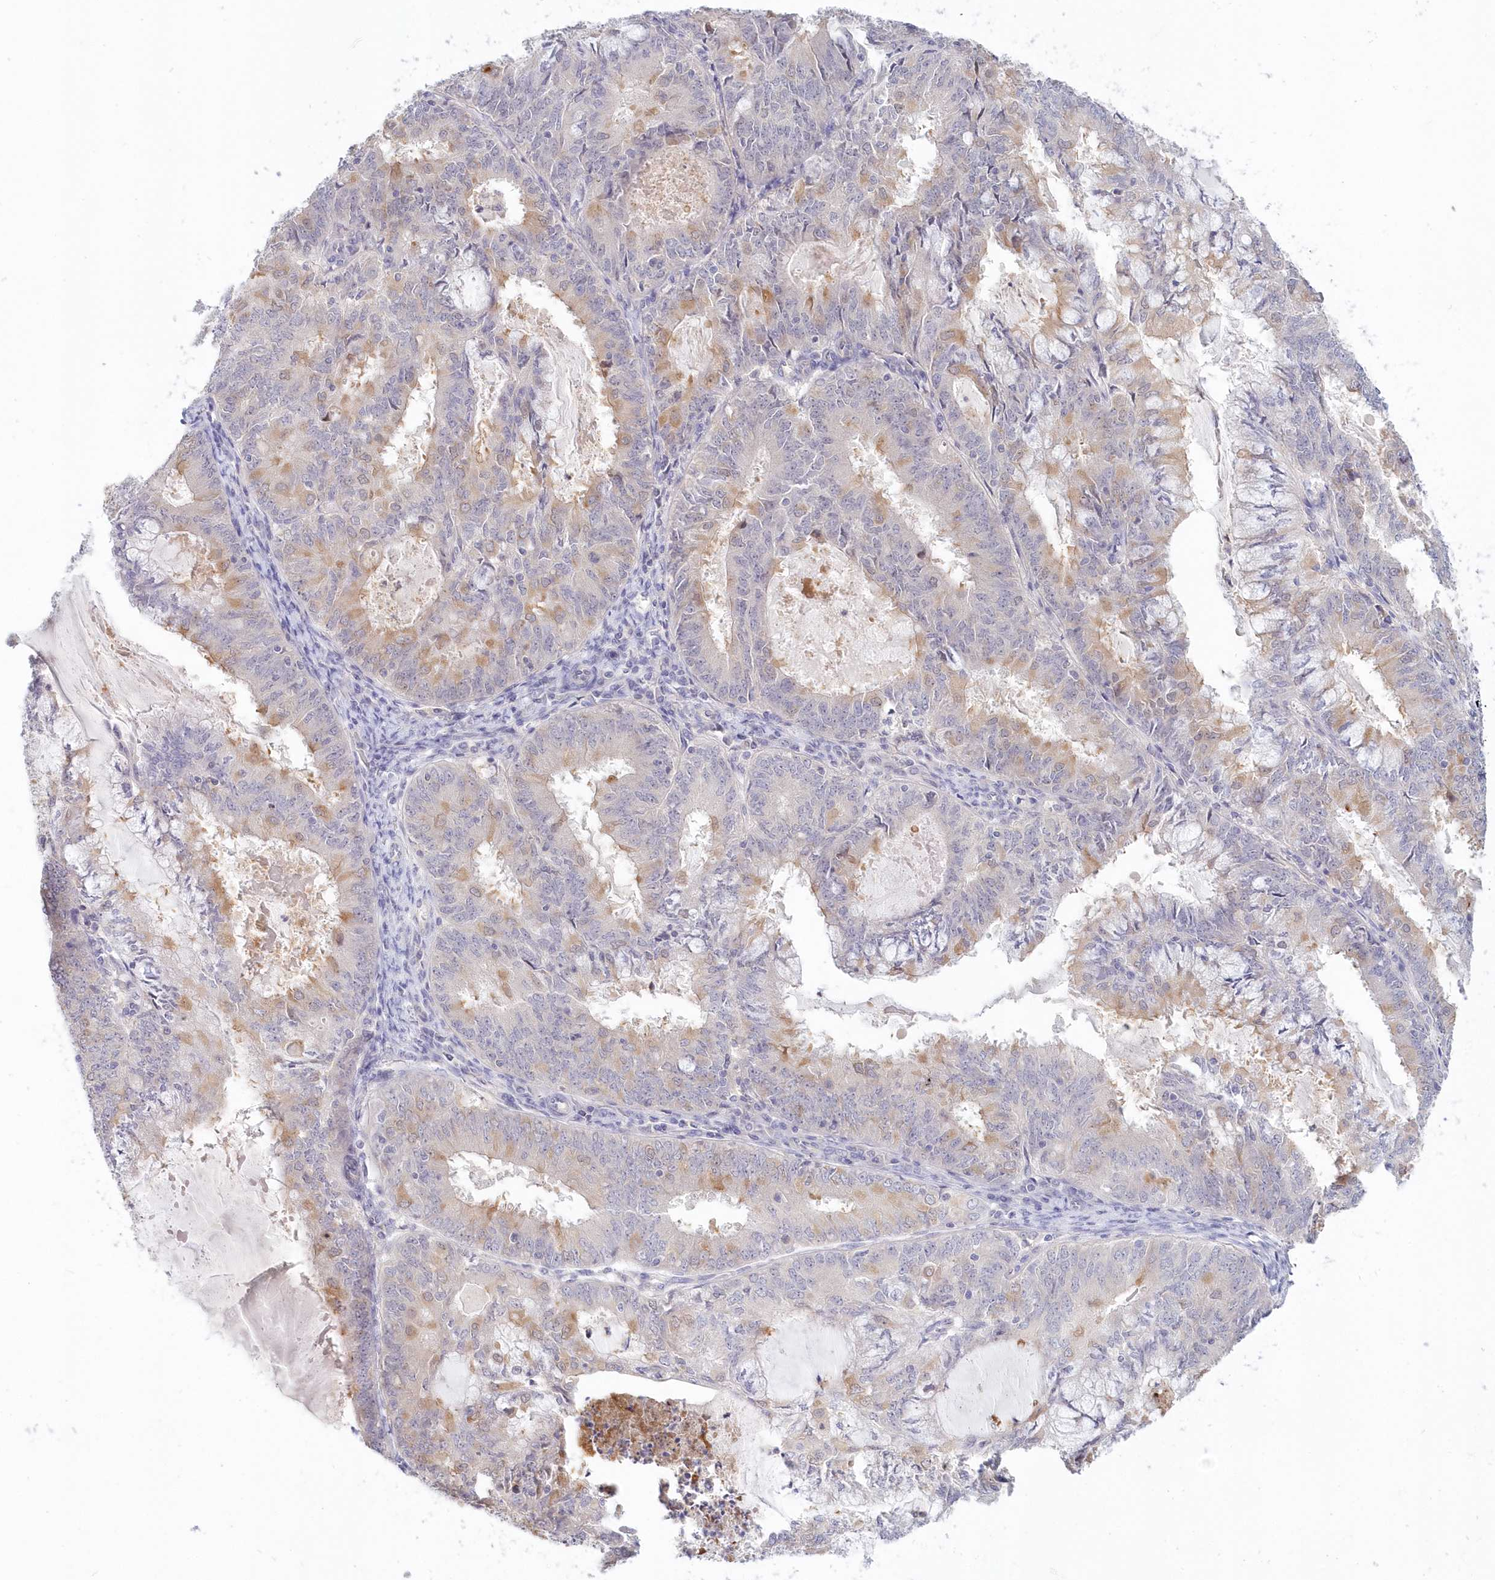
{"staining": {"intensity": "negative", "quantity": "none", "location": "none"}, "tissue": "endometrial cancer", "cell_type": "Tumor cells", "image_type": "cancer", "snomed": [{"axis": "morphology", "description": "Adenocarcinoma, NOS"}, {"axis": "topography", "description": "Endometrium"}], "caption": "Tumor cells are negative for brown protein staining in endometrial adenocarcinoma.", "gene": "KATNA1", "patient": {"sex": "female", "age": 57}}